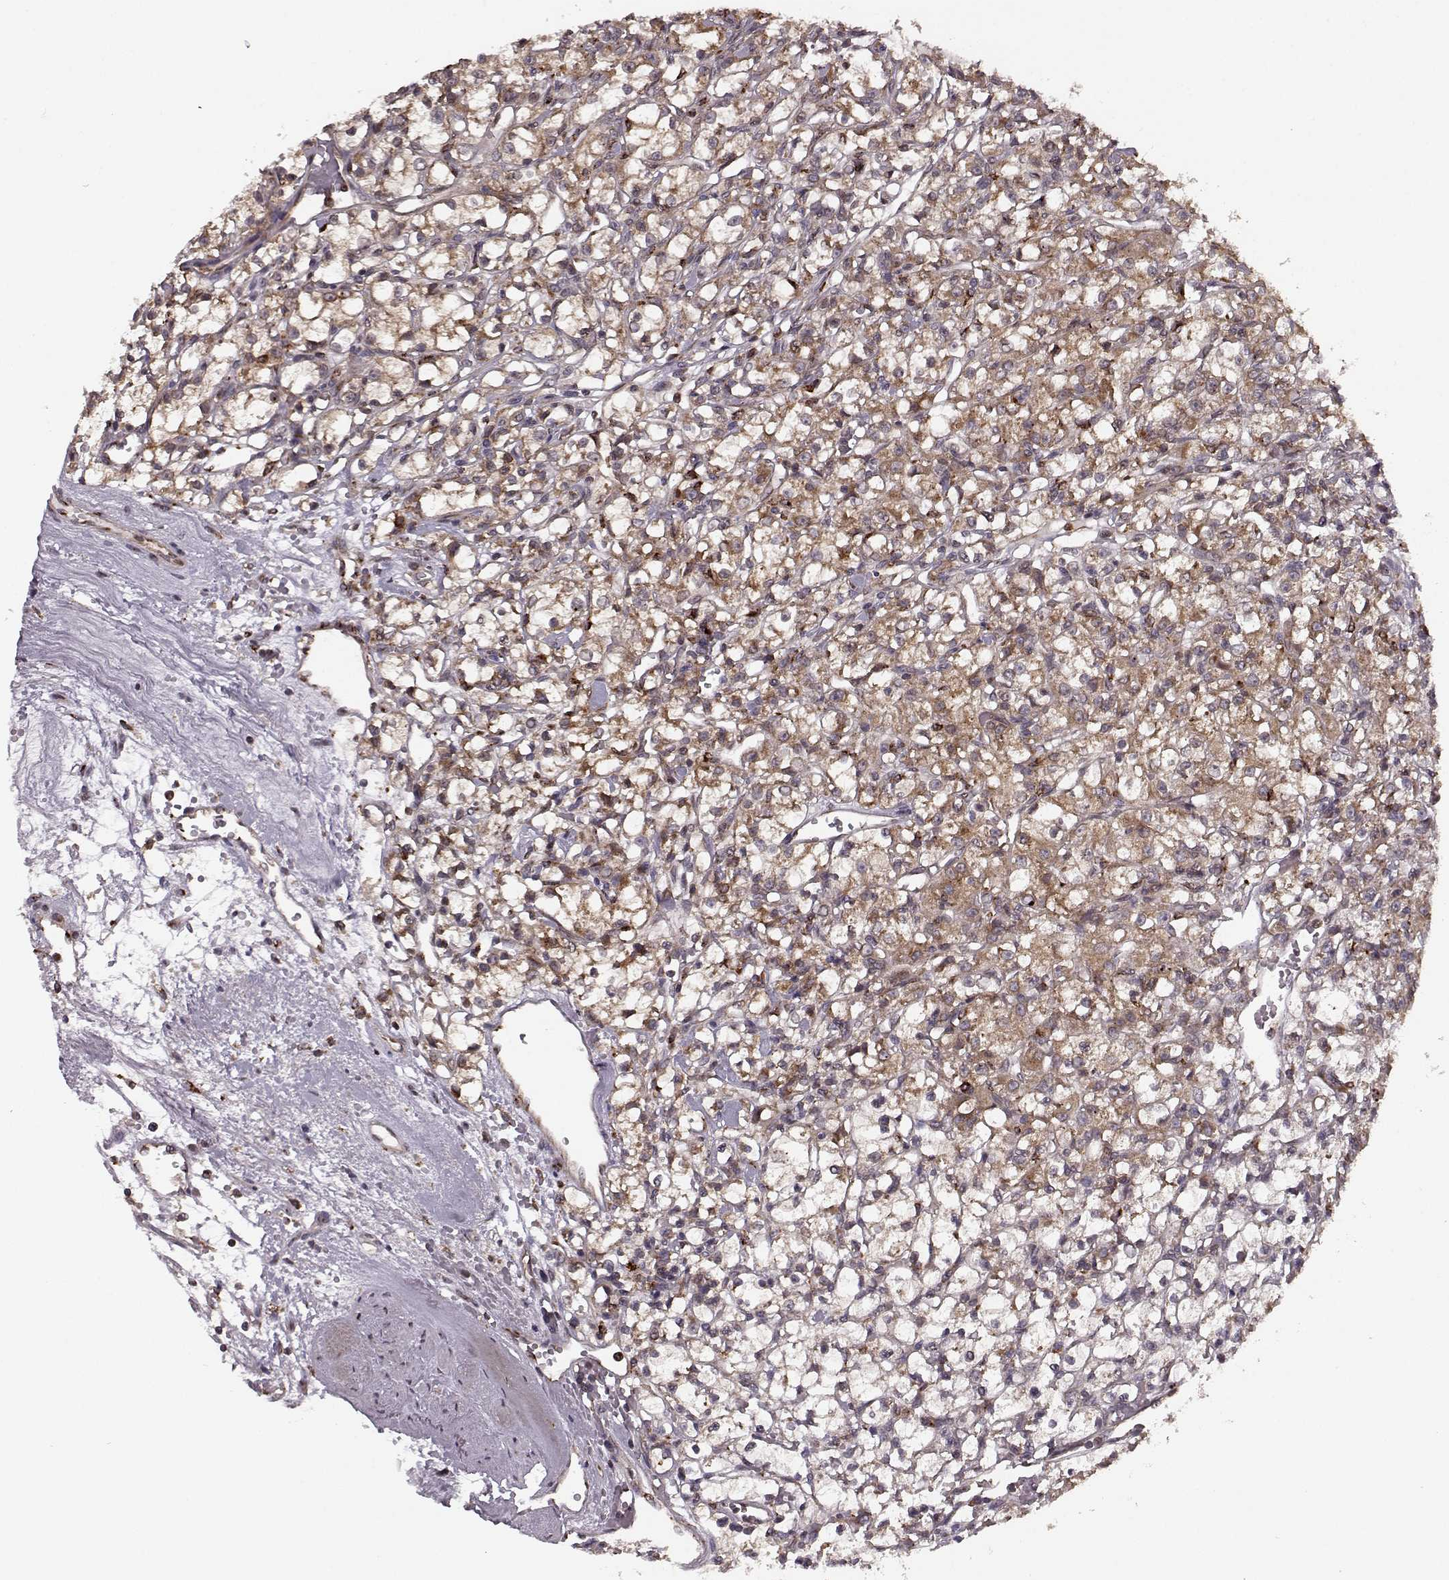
{"staining": {"intensity": "weak", "quantity": ">75%", "location": "cytoplasmic/membranous"}, "tissue": "renal cancer", "cell_type": "Tumor cells", "image_type": "cancer", "snomed": [{"axis": "morphology", "description": "Adenocarcinoma, NOS"}, {"axis": "topography", "description": "Kidney"}], "caption": "Renal adenocarcinoma stained for a protein exhibits weak cytoplasmic/membranous positivity in tumor cells. (DAB (3,3'-diaminobenzidine) IHC with brightfield microscopy, high magnification).", "gene": "YIPF5", "patient": {"sex": "female", "age": 59}}